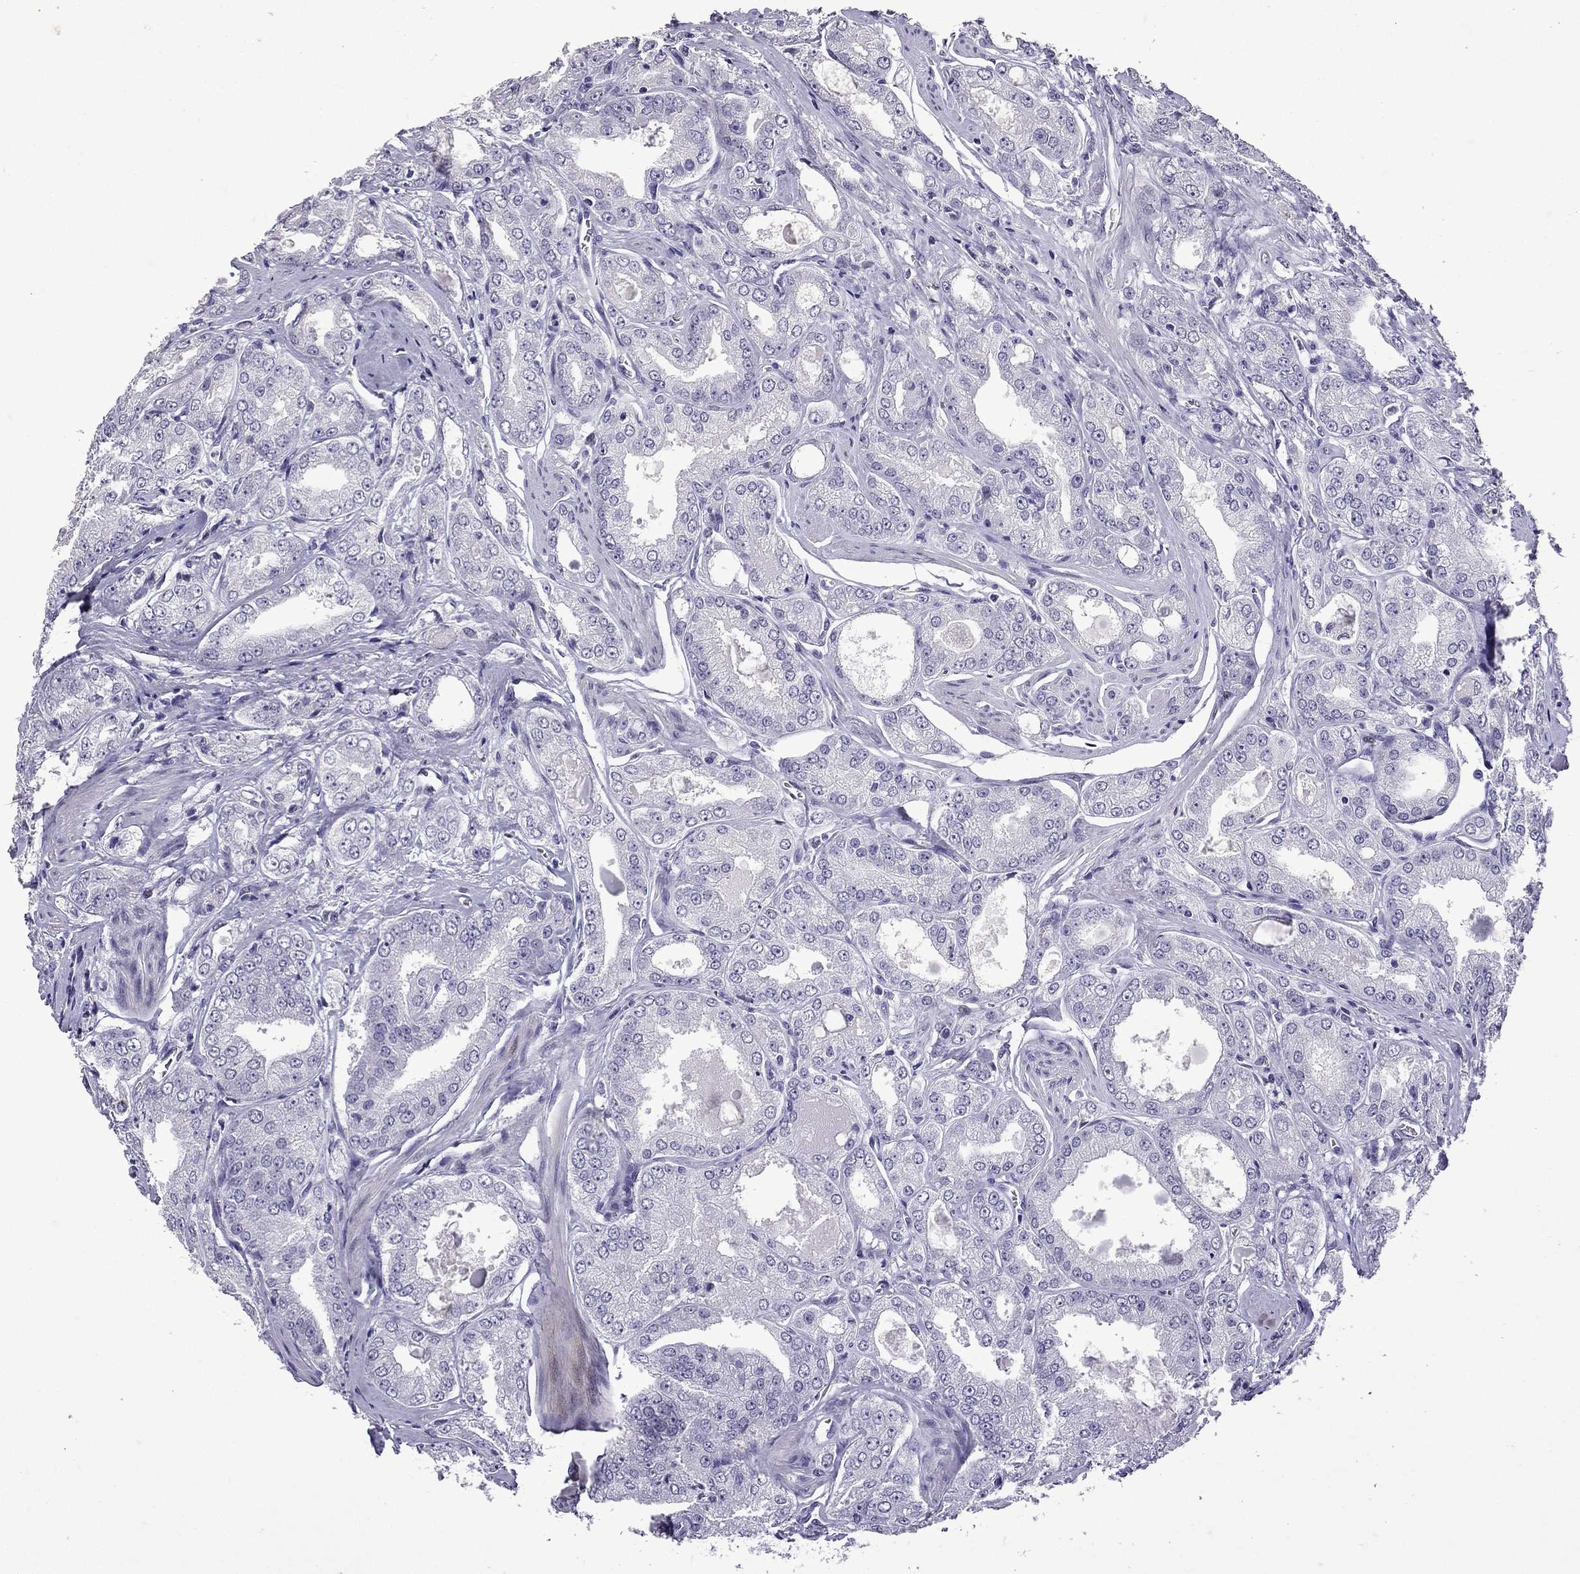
{"staining": {"intensity": "negative", "quantity": "none", "location": "none"}, "tissue": "prostate cancer", "cell_type": "Tumor cells", "image_type": "cancer", "snomed": [{"axis": "morphology", "description": "Adenocarcinoma, NOS"}, {"axis": "morphology", "description": "Adenocarcinoma, High grade"}, {"axis": "topography", "description": "Prostate"}], "caption": "Immunohistochemistry (IHC) micrograph of prostate cancer stained for a protein (brown), which displays no staining in tumor cells. (Brightfield microscopy of DAB immunohistochemistry at high magnification).", "gene": "TTN", "patient": {"sex": "male", "age": 70}}